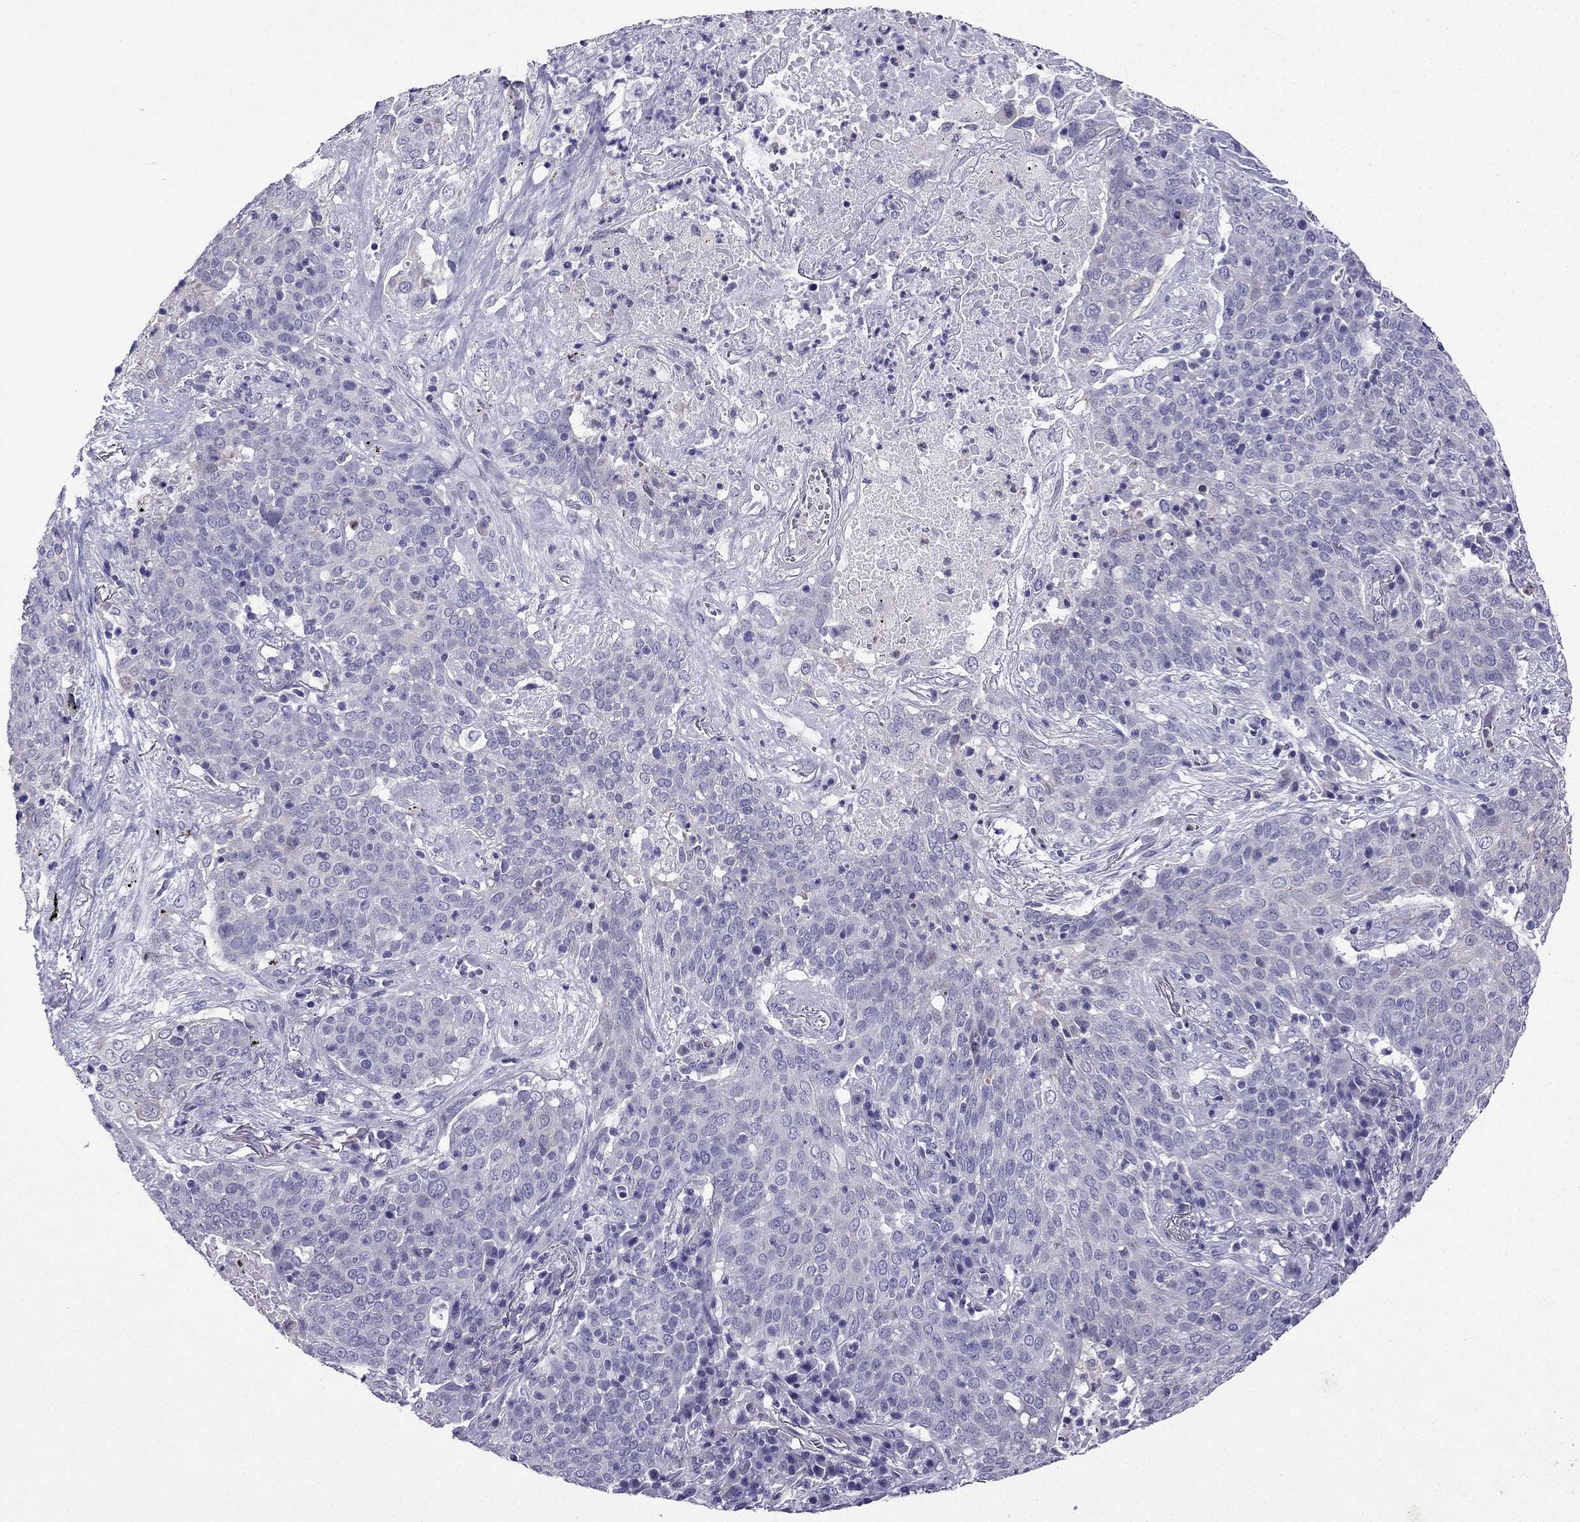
{"staining": {"intensity": "negative", "quantity": "none", "location": "none"}, "tissue": "lung cancer", "cell_type": "Tumor cells", "image_type": "cancer", "snomed": [{"axis": "morphology", "description": "Squamous cell carcinoma, NOS"}, {"axis": "topography", "description": "Lung"}], "caption": "Immunohistochemistry photomicrograph of neoplastic tissue: lung cancer (squamous cell carcinoma) stained with DAB reveals no significant protein positivity in tumor cells.", "gene": "KCNJ10", "patient": {"sex": "male", "age": 82}}